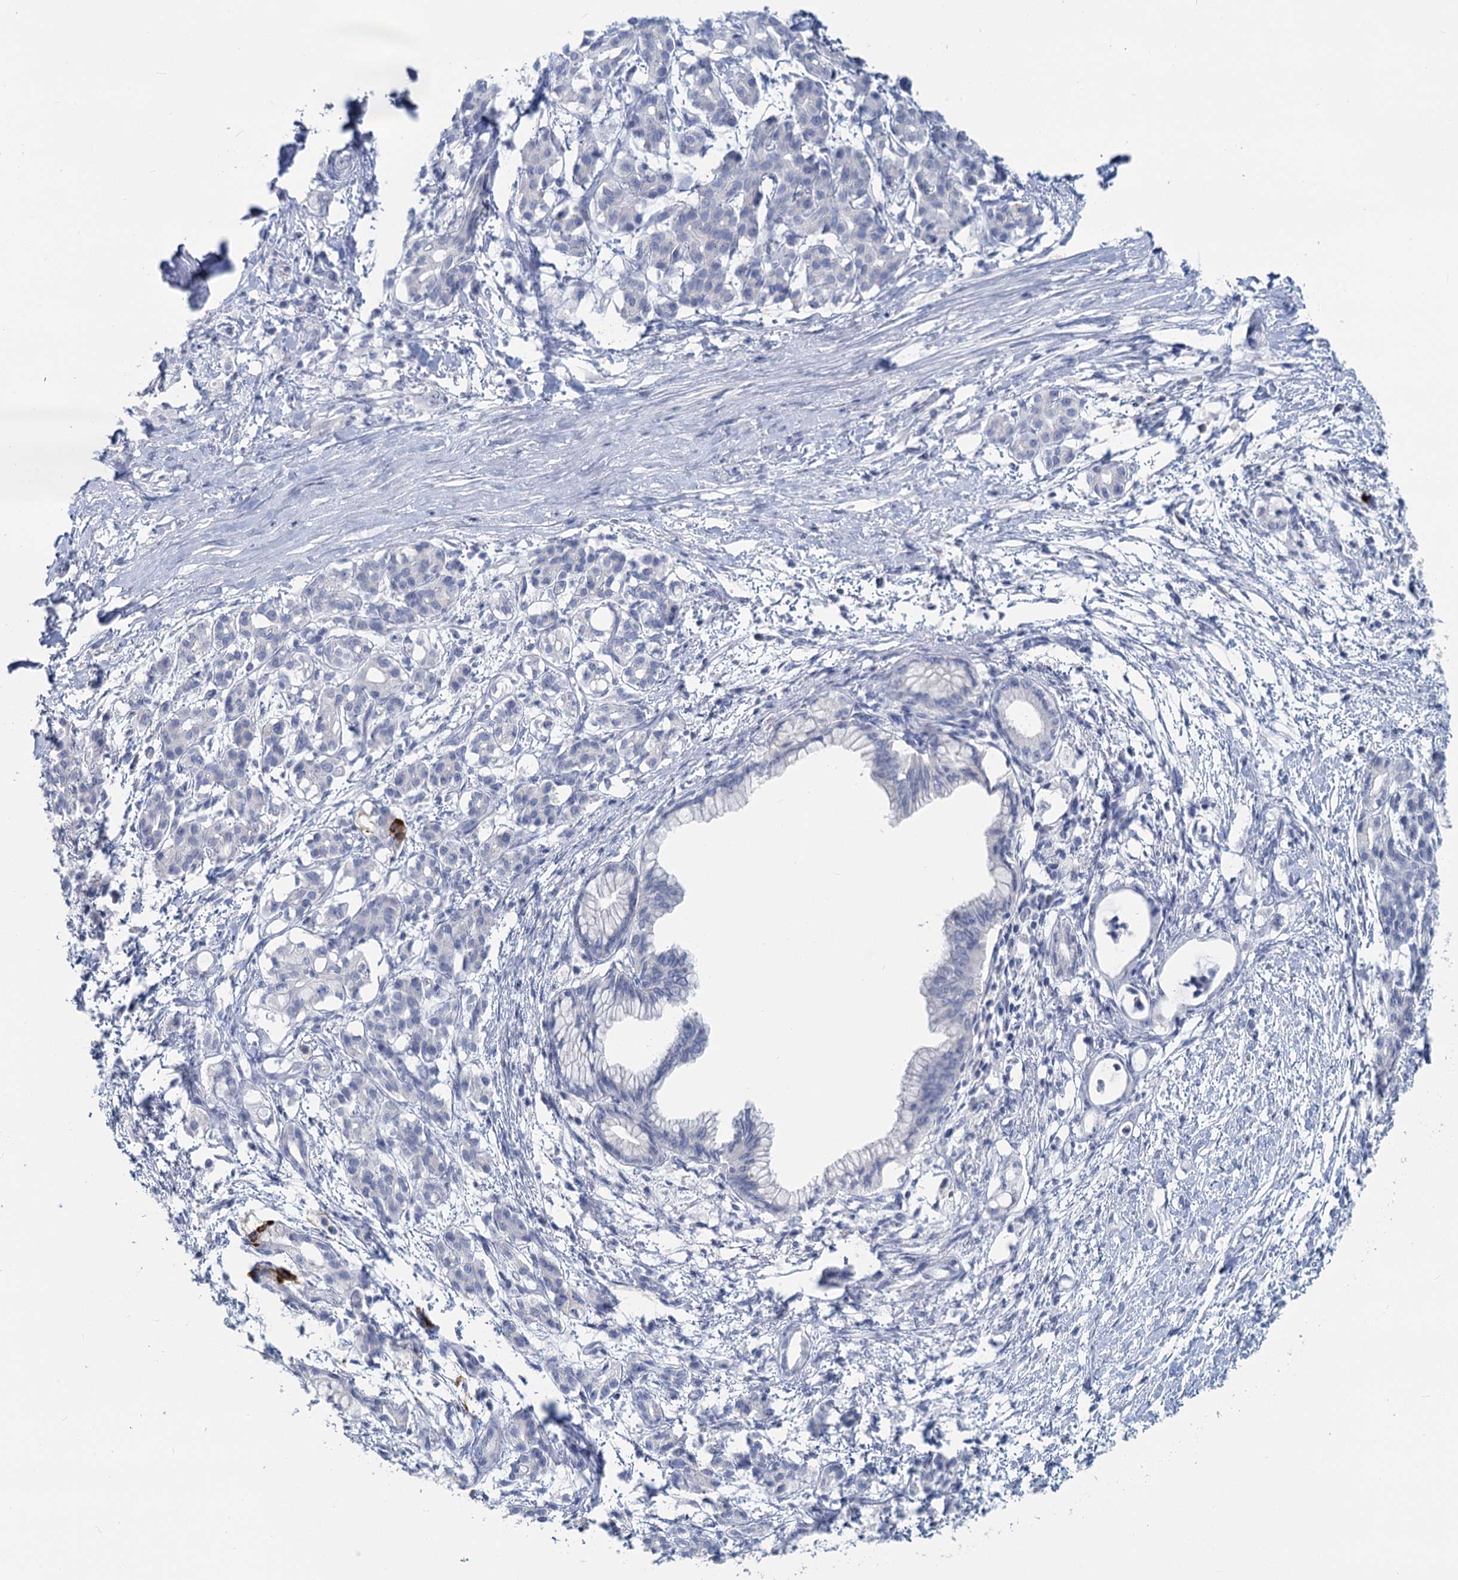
{"staining": {"intensity": "negative", "quantity": "none", "location": "none"}, "tissue": "pancreatic cancer", "cell_type": "Tumor cells", "image_type": "cancer", "snomed": [{"axis": "morphology", "description": "Adenocarcinoma, NOS"}, {"axis": "topography", "description": "Pancreas"}], "caption": "Immunohistochemistry of pancreatic cancer (adenocarcinoma) exhibits no positivity in tumor cells.", "gene": "CHGA", "patient": {"sex": "female", "age": 55}}